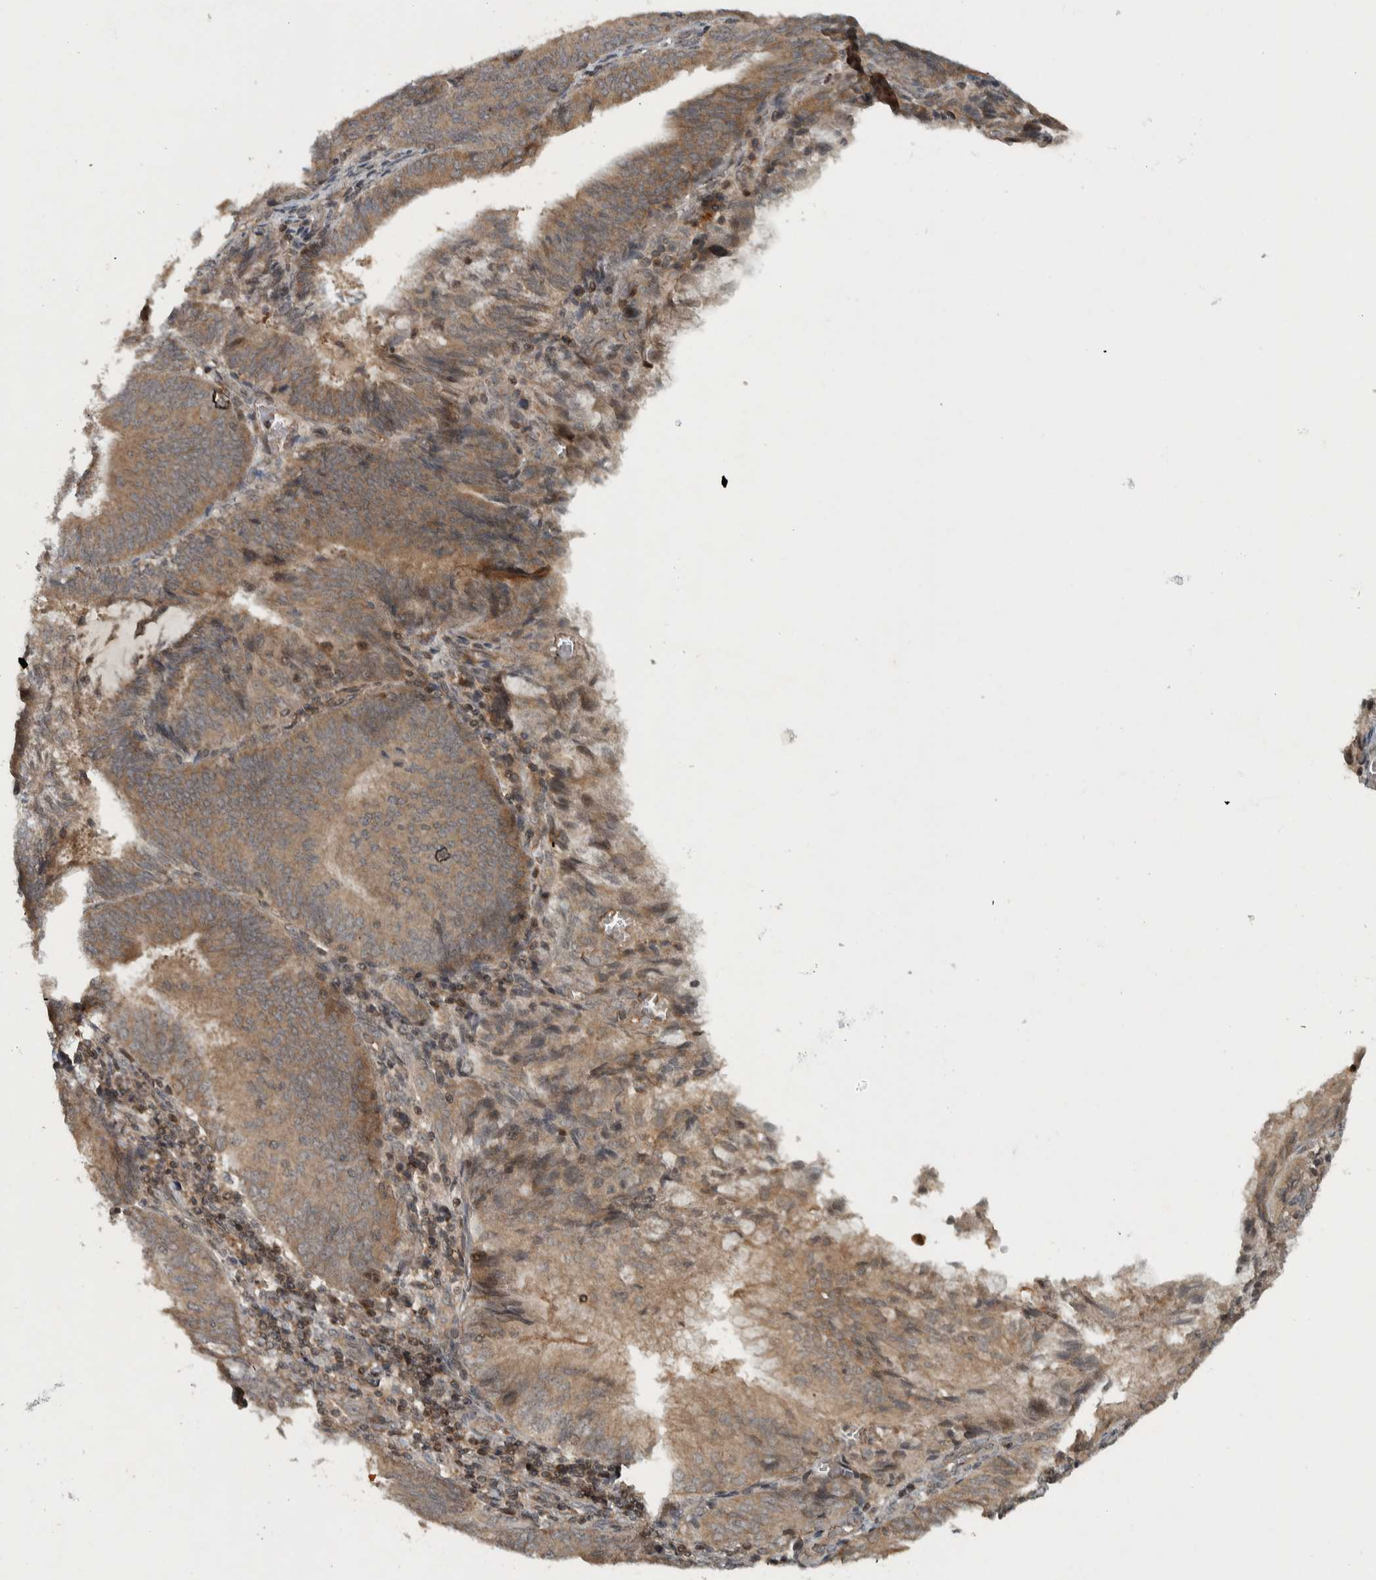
{"staining": {"intensity": "moderate", "quantity": ">75%", "location": "cytoplasmic/membranous"}, "tissue": "endometrial cancer", "cell_type": "Tumor cells", "image_type": "cancer", "snomed": [{"axis": "morphology", "description": "Adenocarcinoma, NOS"}, {"axis": "topography", "description": "Endometrium"}], "caption": "Immunohistochemical staining of endometrial cancer exhibits medium levels of moderate cytoplasmic/membranous expression in about >75% of tumor cells. Using DAB (brown) and hematoxylin (blue) stains, captured at high magnification using brightfield microscopy.", "gene": "KIFAP3", "patient": {"sex": "female", "age": 81}}